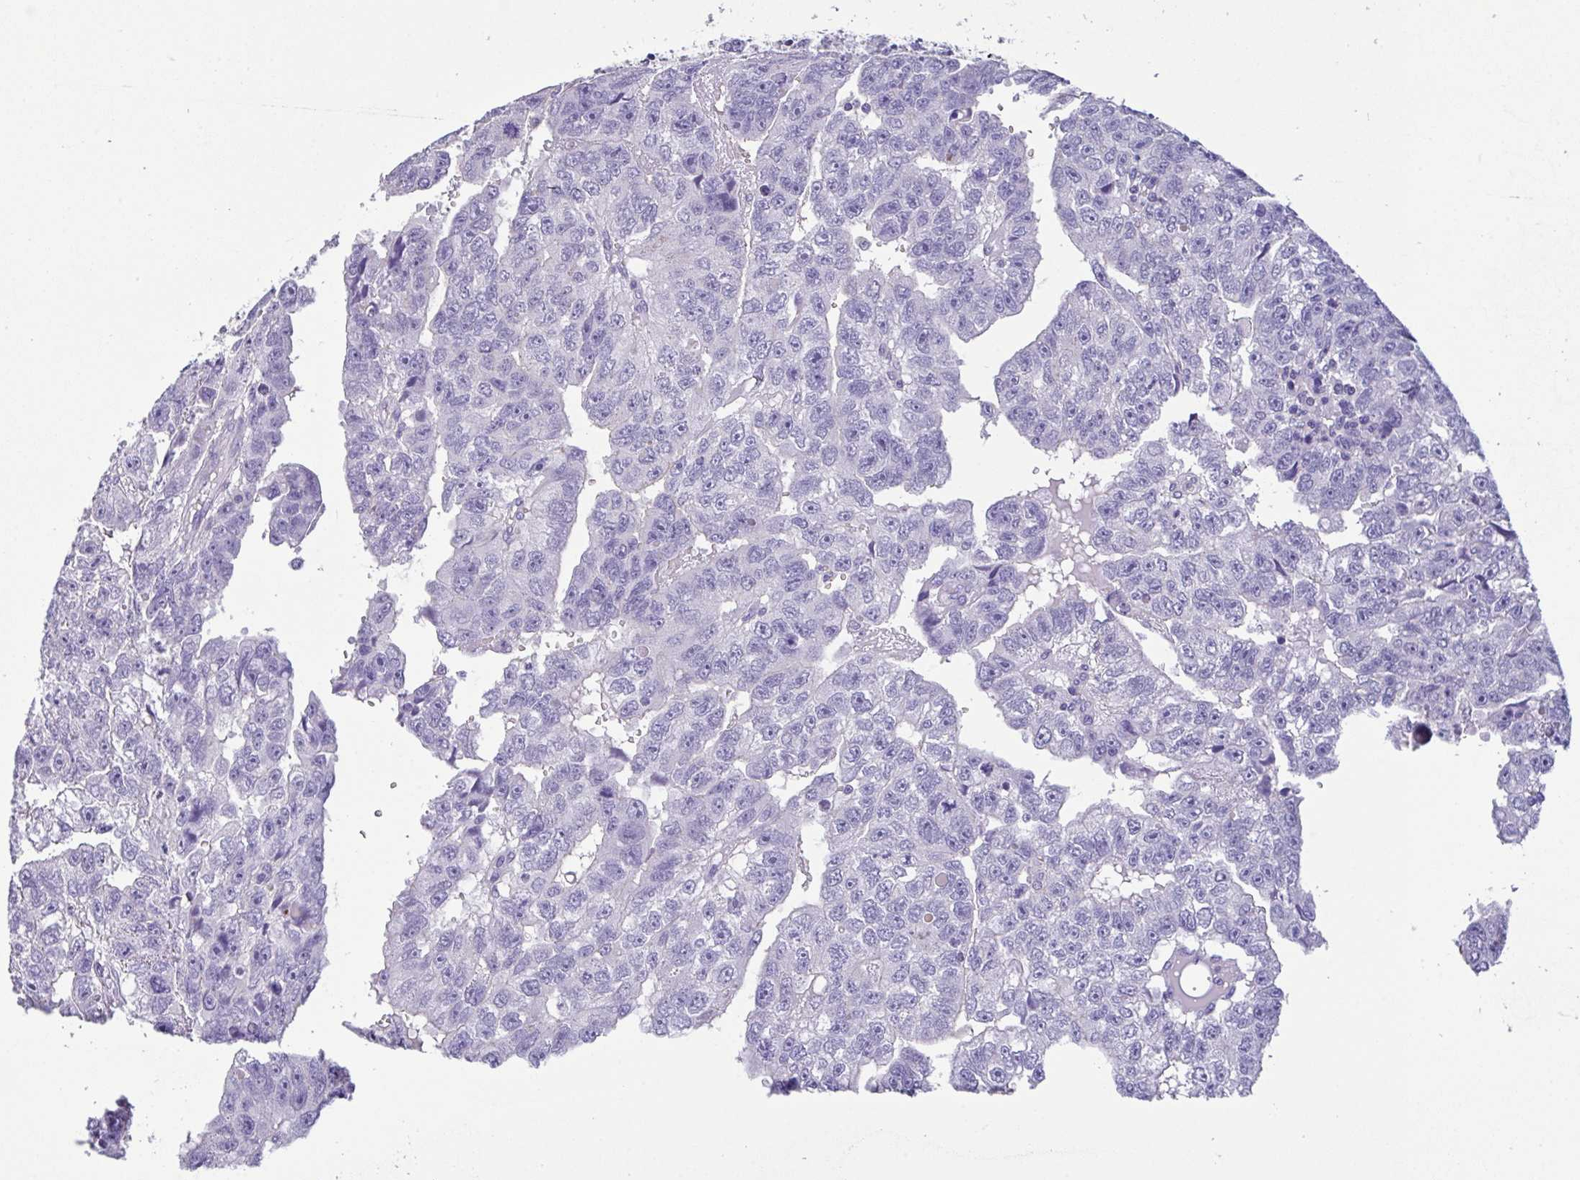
{"staining": {"intensity": "negative", "quantity": "none", "location": "none"}, "tissue": "testis cancer", "cell_type": "Tumor cells", "image_type": "cancer", "snomed": [{"axis": "morphology", "description": "Carcinoma, Embryonal, NOS"}, {"axis": "topography", "description": "Testis"}], "caption": "Immunohistochemistry of human testis cancer displays no positivity in tumor cells.", "gene": "CA10", "patient": {"sex": "male", "age": 20}}